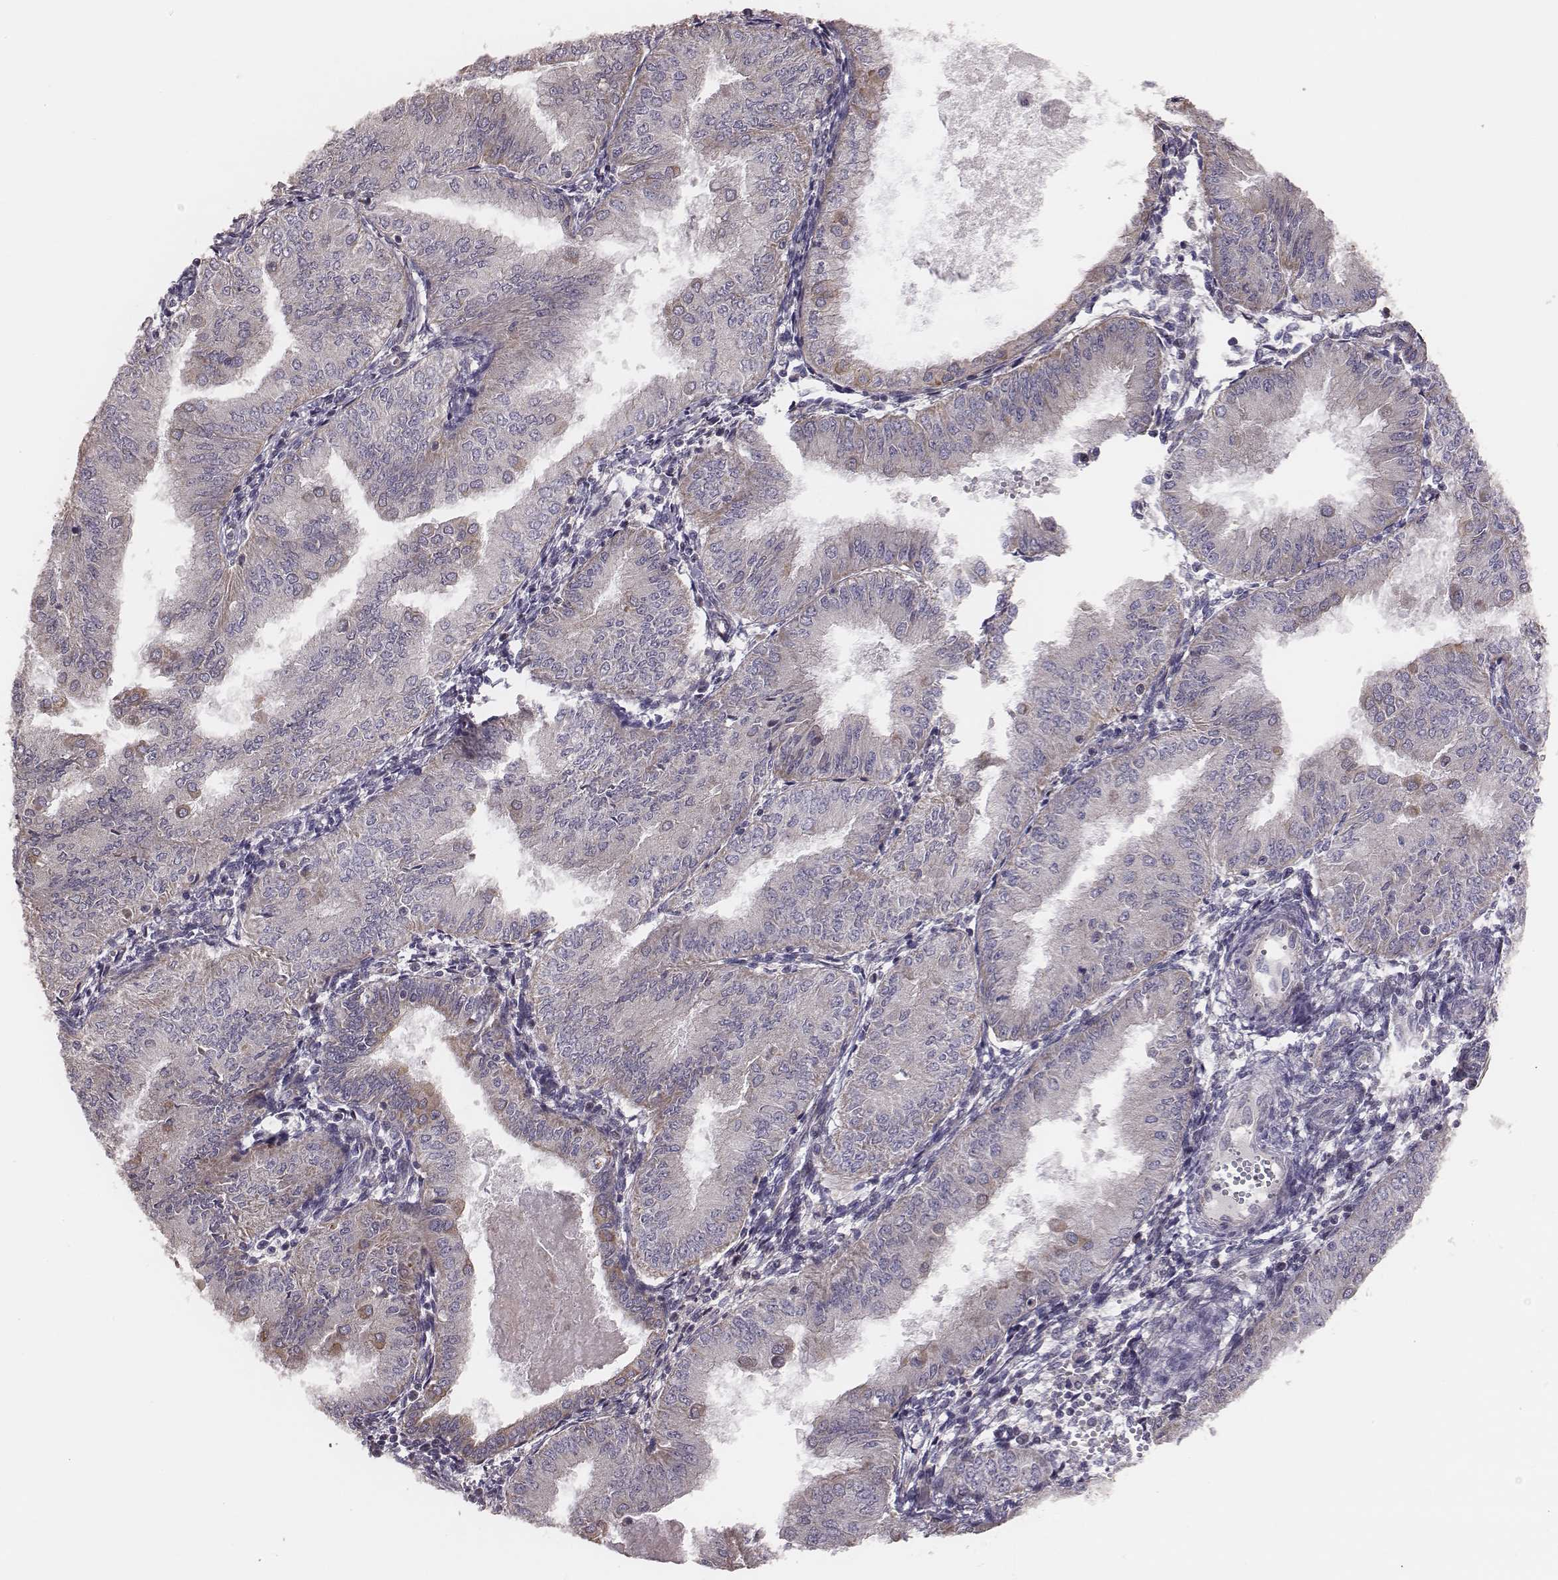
{"staining": {"intensity": "negative", "quantity": "none", "location": "none"}, "tissue": "endometrial cancer", "cell_type": "Tumor cells", "image_type": "cancer", "snomed": [{"axis": "morphology", "description": "Adenocarcinoma, NOS"}, {"axis": "topography", "description": "Endometrium"}], "caption": "High magnification brightfield microscopy of endometrial cancer stained with DAB (3,3'-diaminobenzidine) (brown) and counterstained with hematoxylin (blue): tumor cells show no significant expression.", "gene": "HAVCR1", "patient": {"sex": "female", "age": 53}}